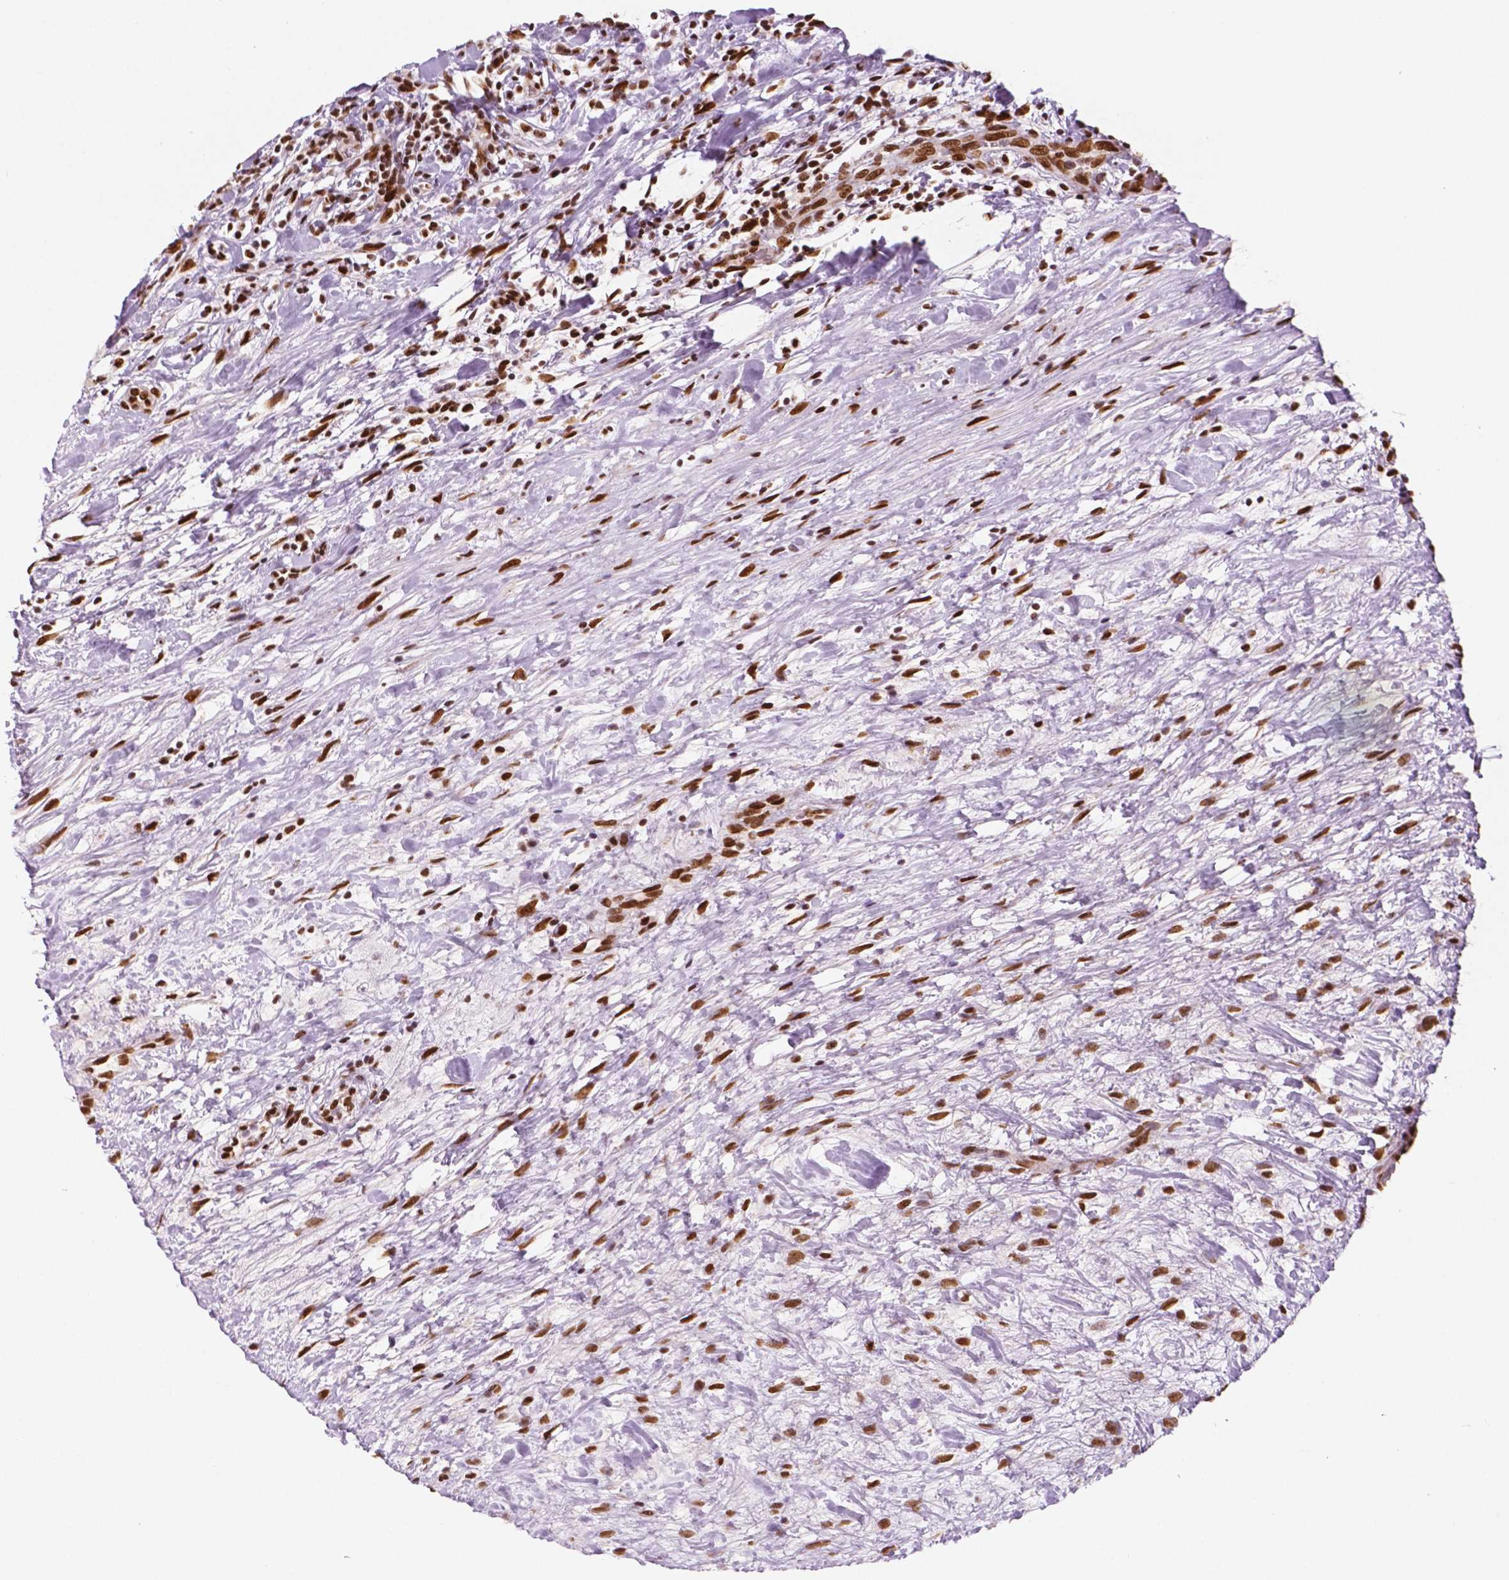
{"staining": {"intensity": "moderate", "quantity": "25%-75%", "location": "nuclear"}, "tissue": "renal cancer", "cell_type": "Tumor cells", "image_type": "cancer", "snomed": [{"axis": "morphology", "description": "Adenocarcinoma, NOS"}, {"axis": "topography", "description": "Kidney"}], "caption": "Adenocarcinoma (renal) stained for a protein reveals moderate nuclear positivity in tumor cells.", "gene": "MLH1", "patient": {"sex": "male", "age": 59}}